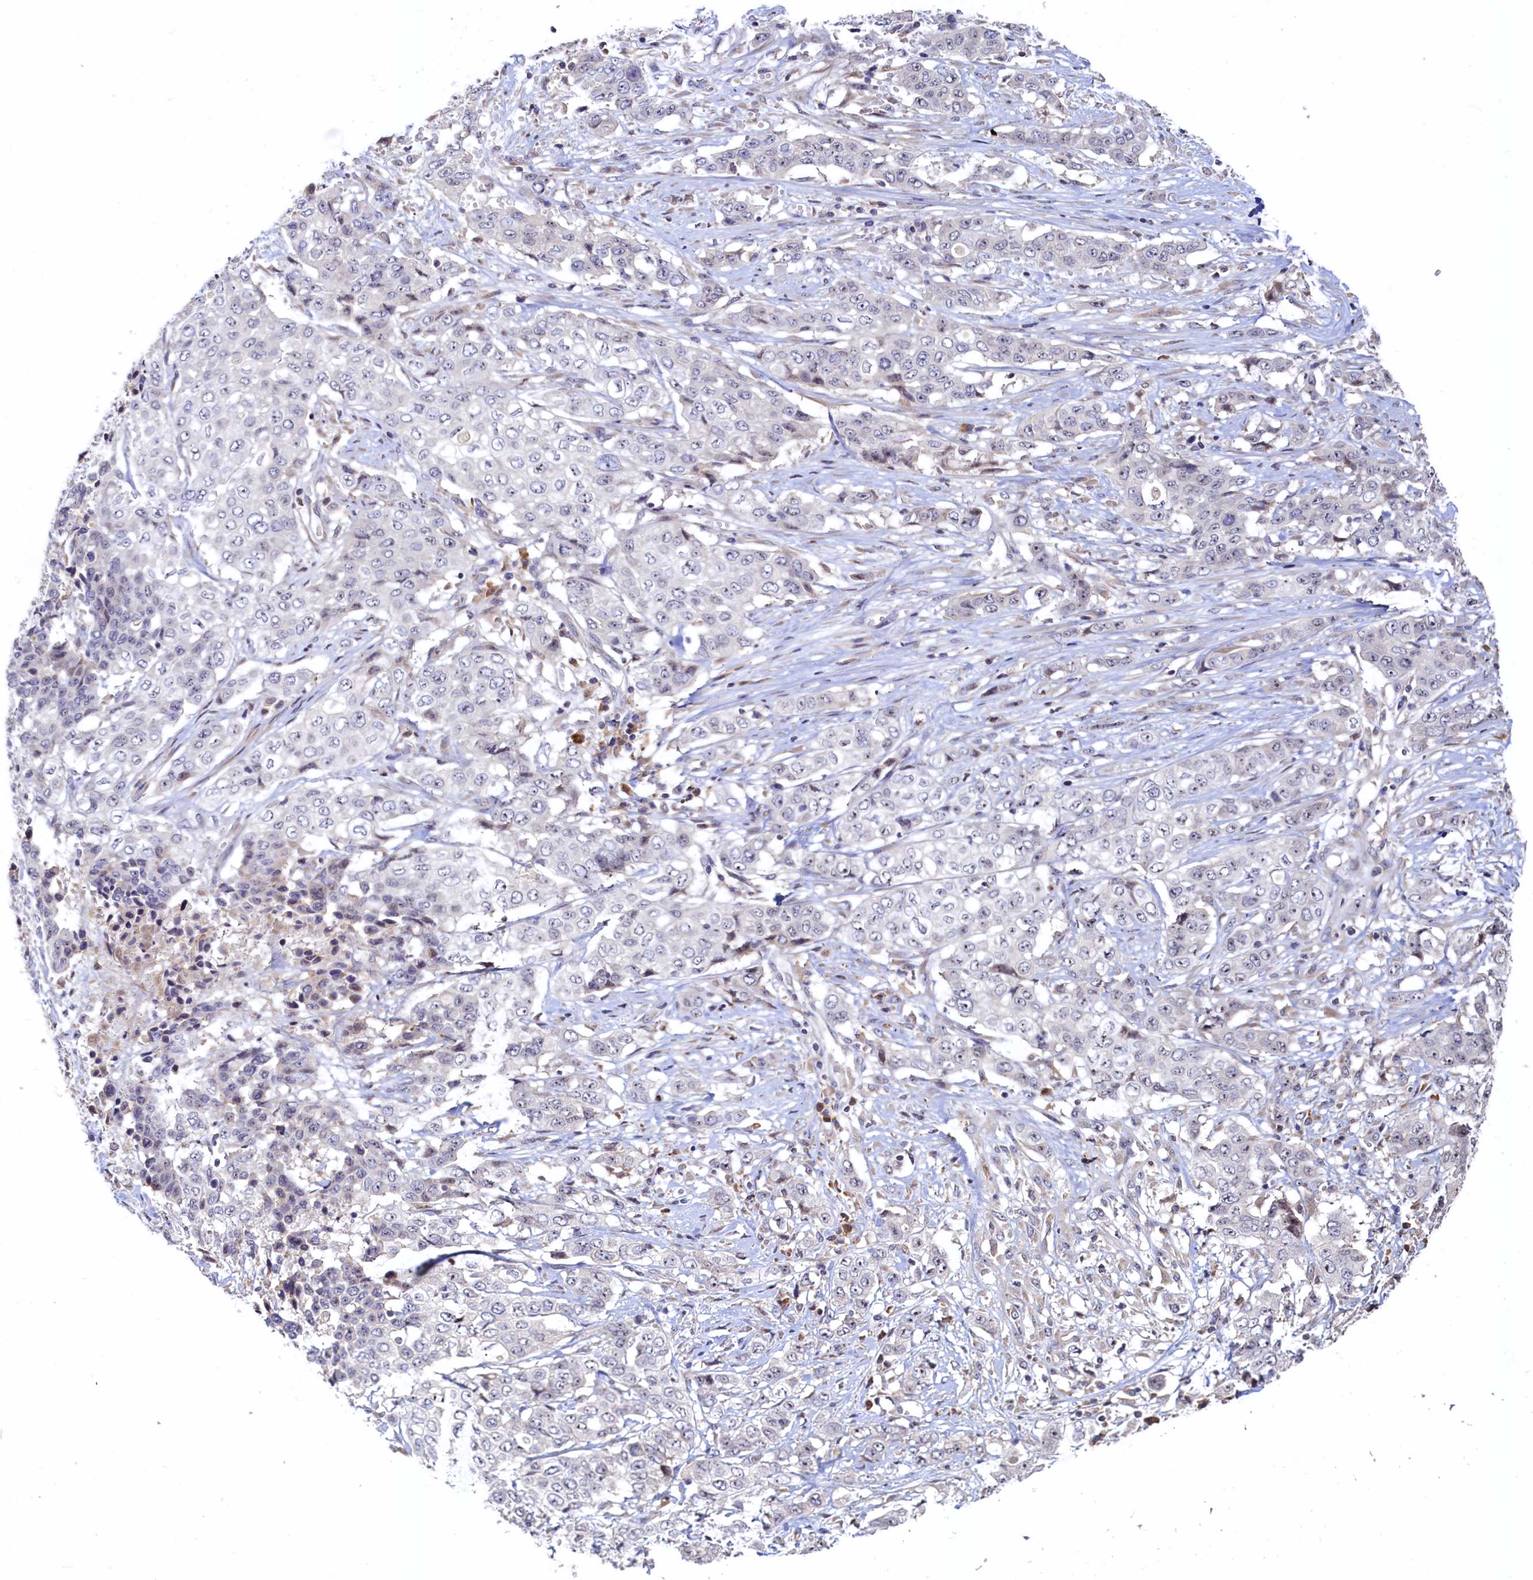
{"staining": {"intensity": "negative", "quantity": "none", "location": "none"}, "tissue": "stomach cancer", "cell_type": "Tumor cells", "image_type": "cancer", "snomed": [{"axis": "morphology", "description": "Adenocarcinoma, NOS"}, {"axis": "topography", "description": "Stomach, upper"}], "caption": "Immunohistochemistry (IHC) image of human adenocarcinoma (stomach) stained for a protein (brown), which demonstrates no staining in tumor cells.", "gene": "RGS7BP", "patient": {"sex": "male", "age": 62}}